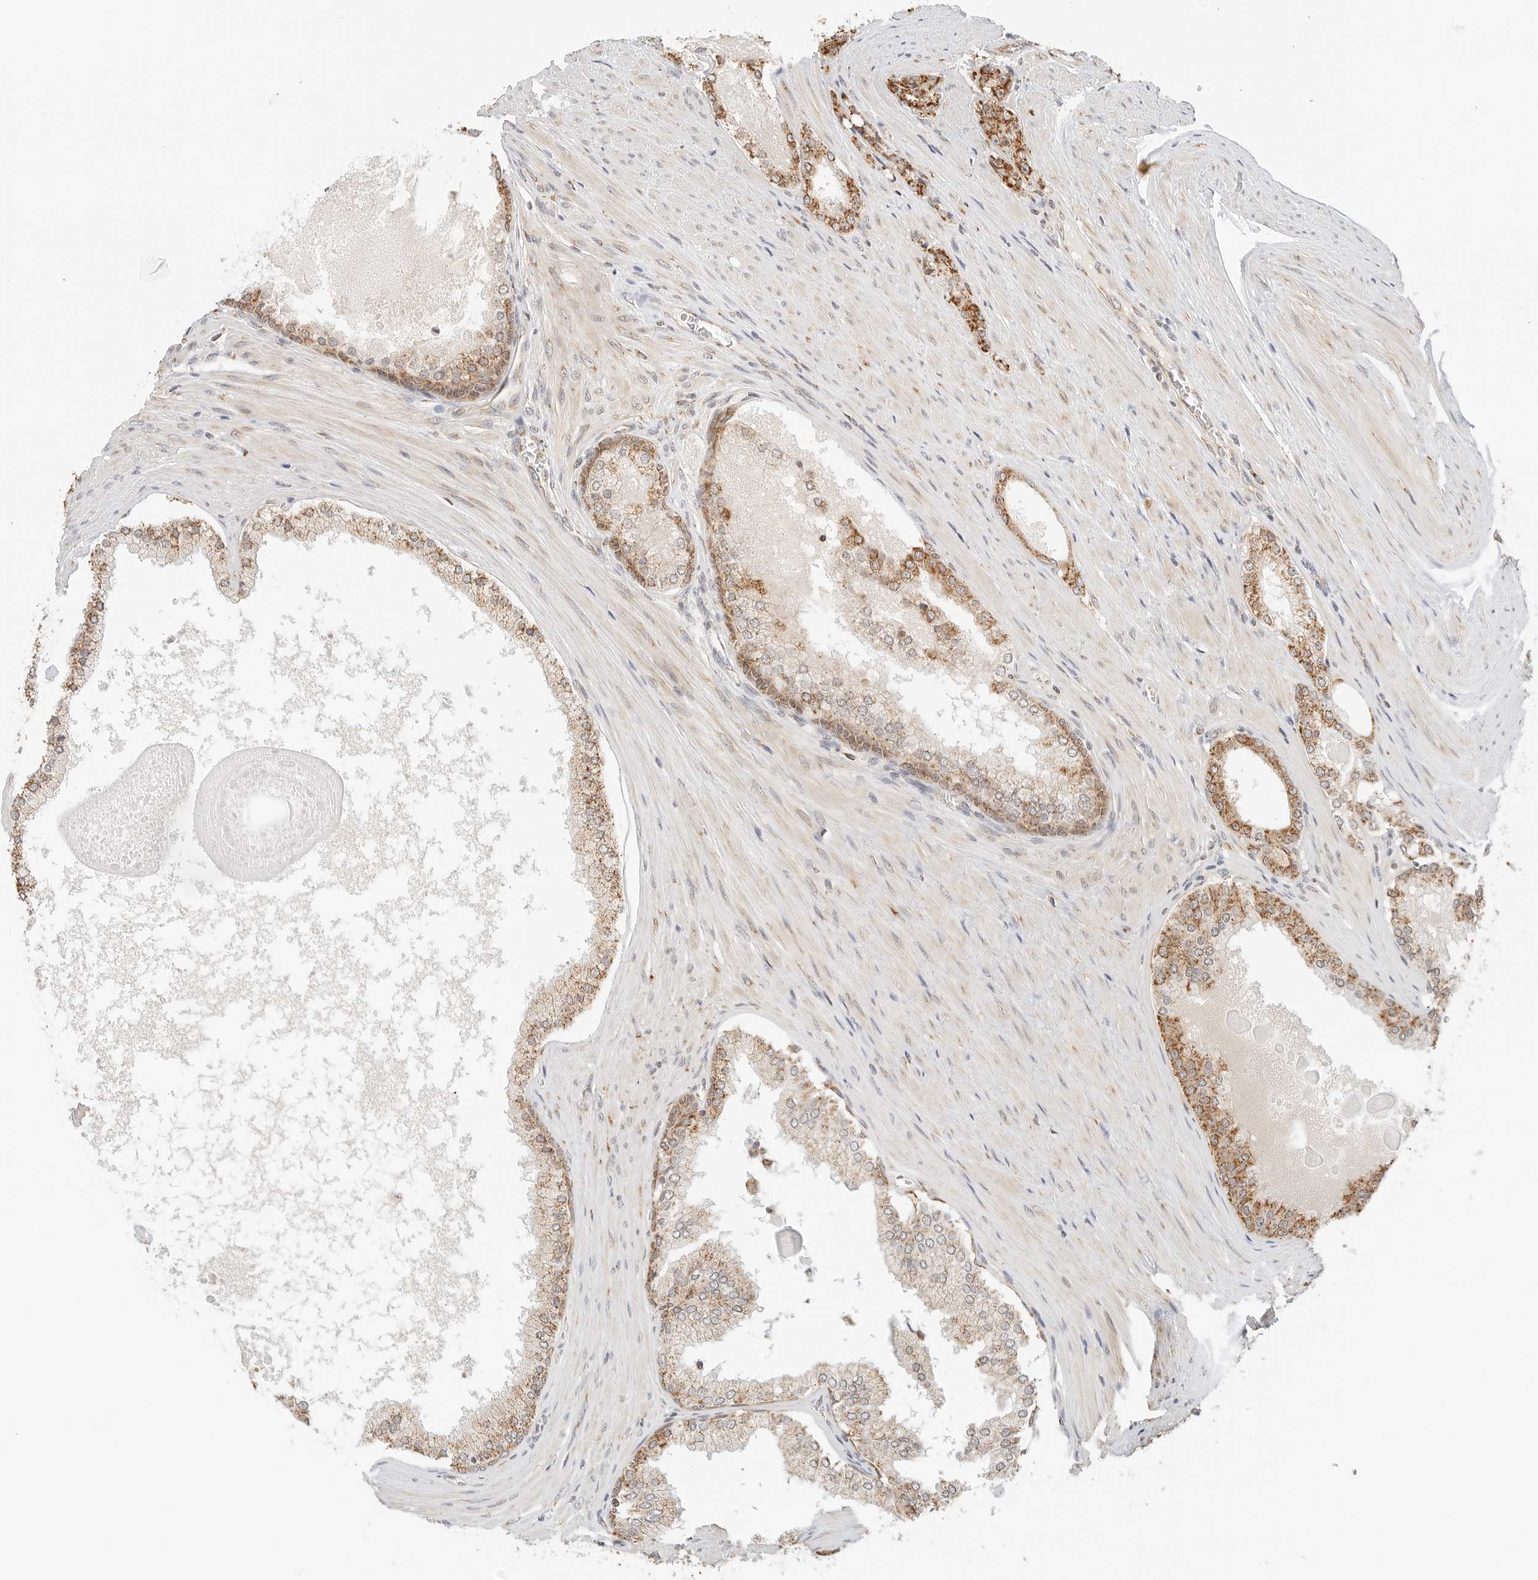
{"staining": {"intensity": "moderate", "quantity": ">75%", "location": "cytoplasmic/membranous"}, "tissue": "prostate cancer", "cell_type": "Tumor cells", "image_type": "cancer", "snomed": [{"axis": "morphology", "description": "Adenocarcinoma, High grade"}, {"axis": "topography", "description": "Prostate"}], "caption": "Protein staining exhibits moderate cytoplasmic/membranous expression in approximately >75% of tumor cells in prostate cancer (high-grade adenocarcinoma).", "gene": "ATL1", "patient": {"sex": "male", "age": 60}}